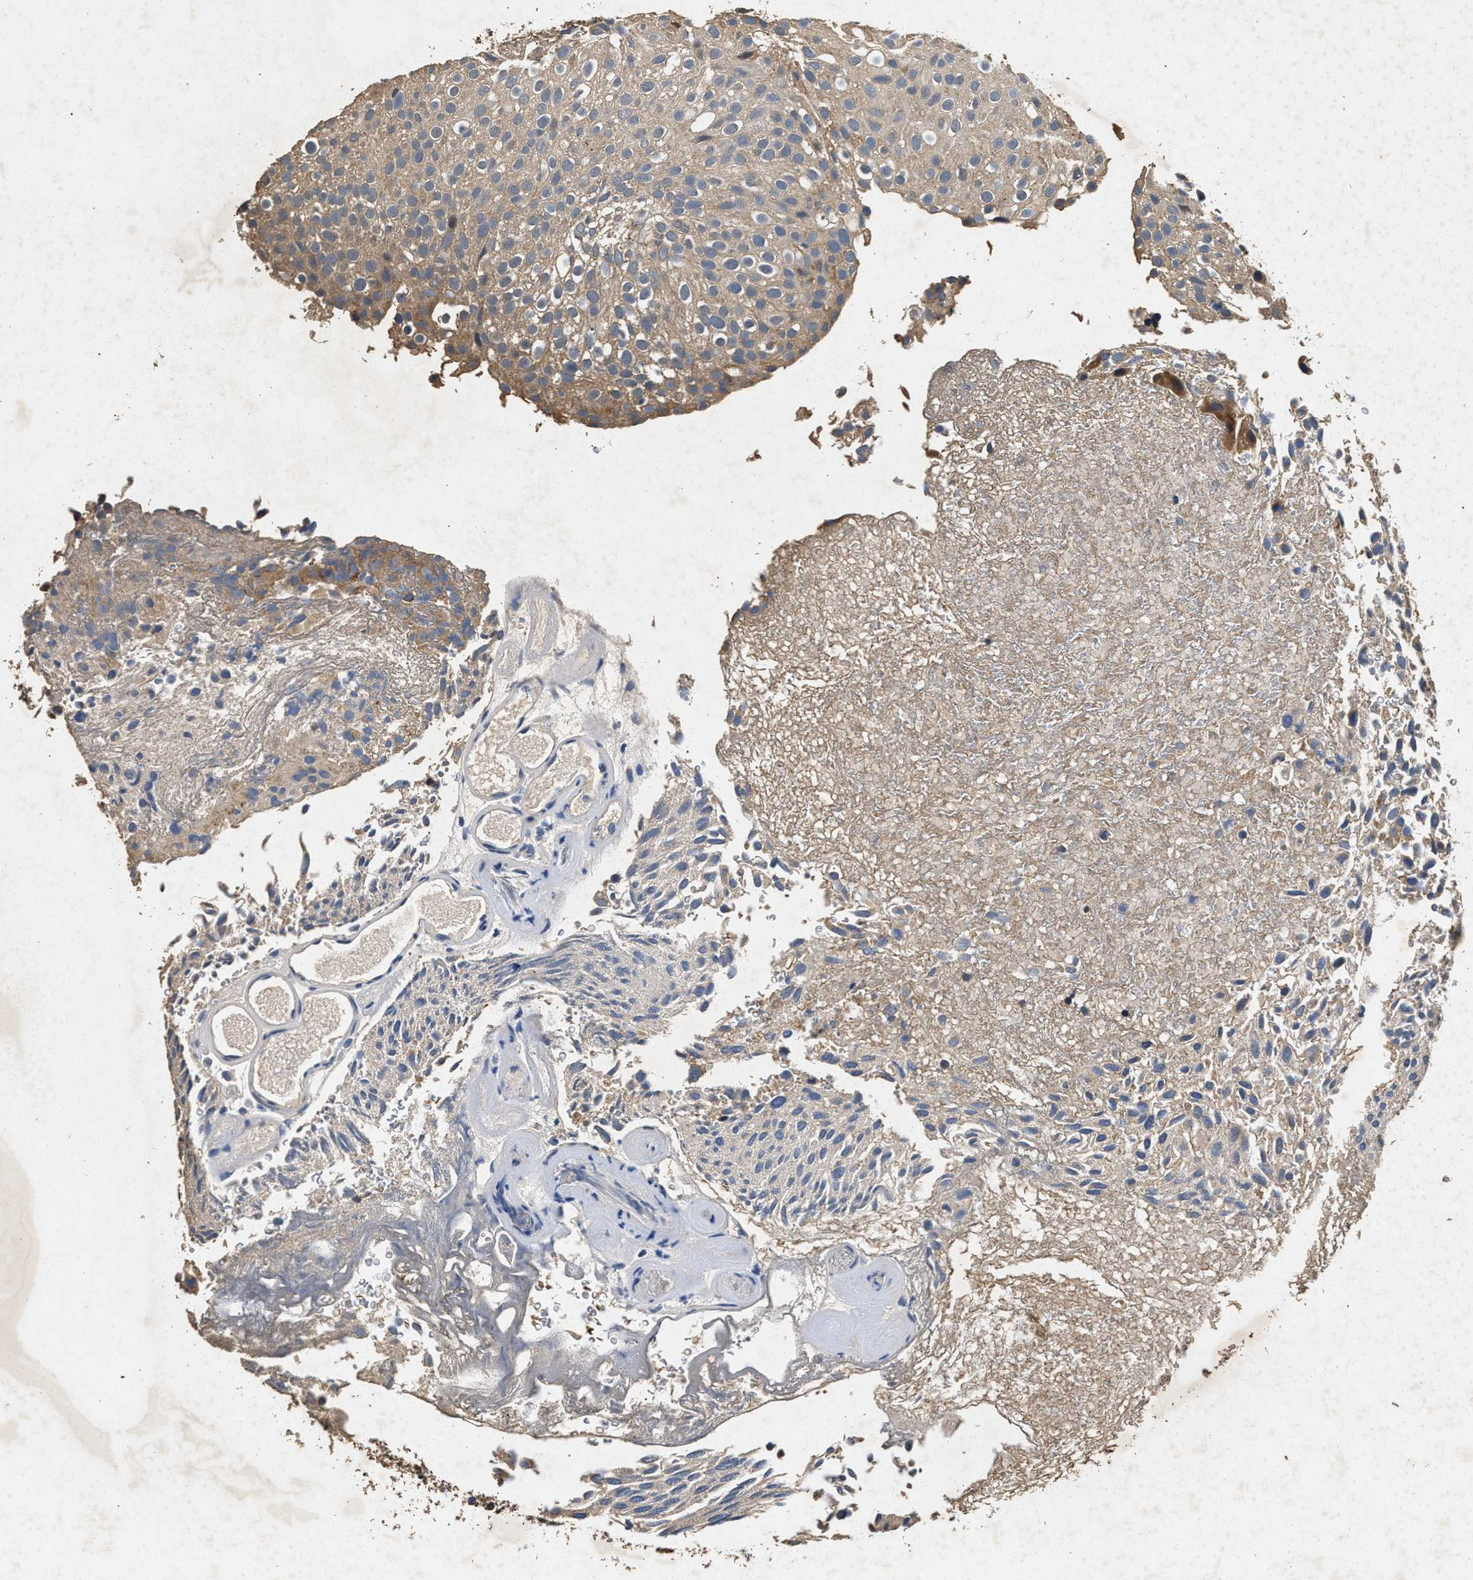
{"staining": {"intensity": "weak", "quantity": ">75%", "location": "cytoplasmic/membranous"}, "tissue": "urothelial cancer", "cell_type": "Tumor cells", "image_type": "cancer", "snomed": [{"axis": "morphology", "description": "Urothelial carcinoma, Low grade"}, {"axis": "topography", "description": "Urinary bladder"}], "caption": "Urothelial cancer stained with DAB (3,3'-diaminobenzidine) IHC reveals low levels of weak cytoplasmic/membranous staining in approximately >75% of tumor cells.", "gene": "PPP1CC", "patient": {"sex": "male", "age": 78}}